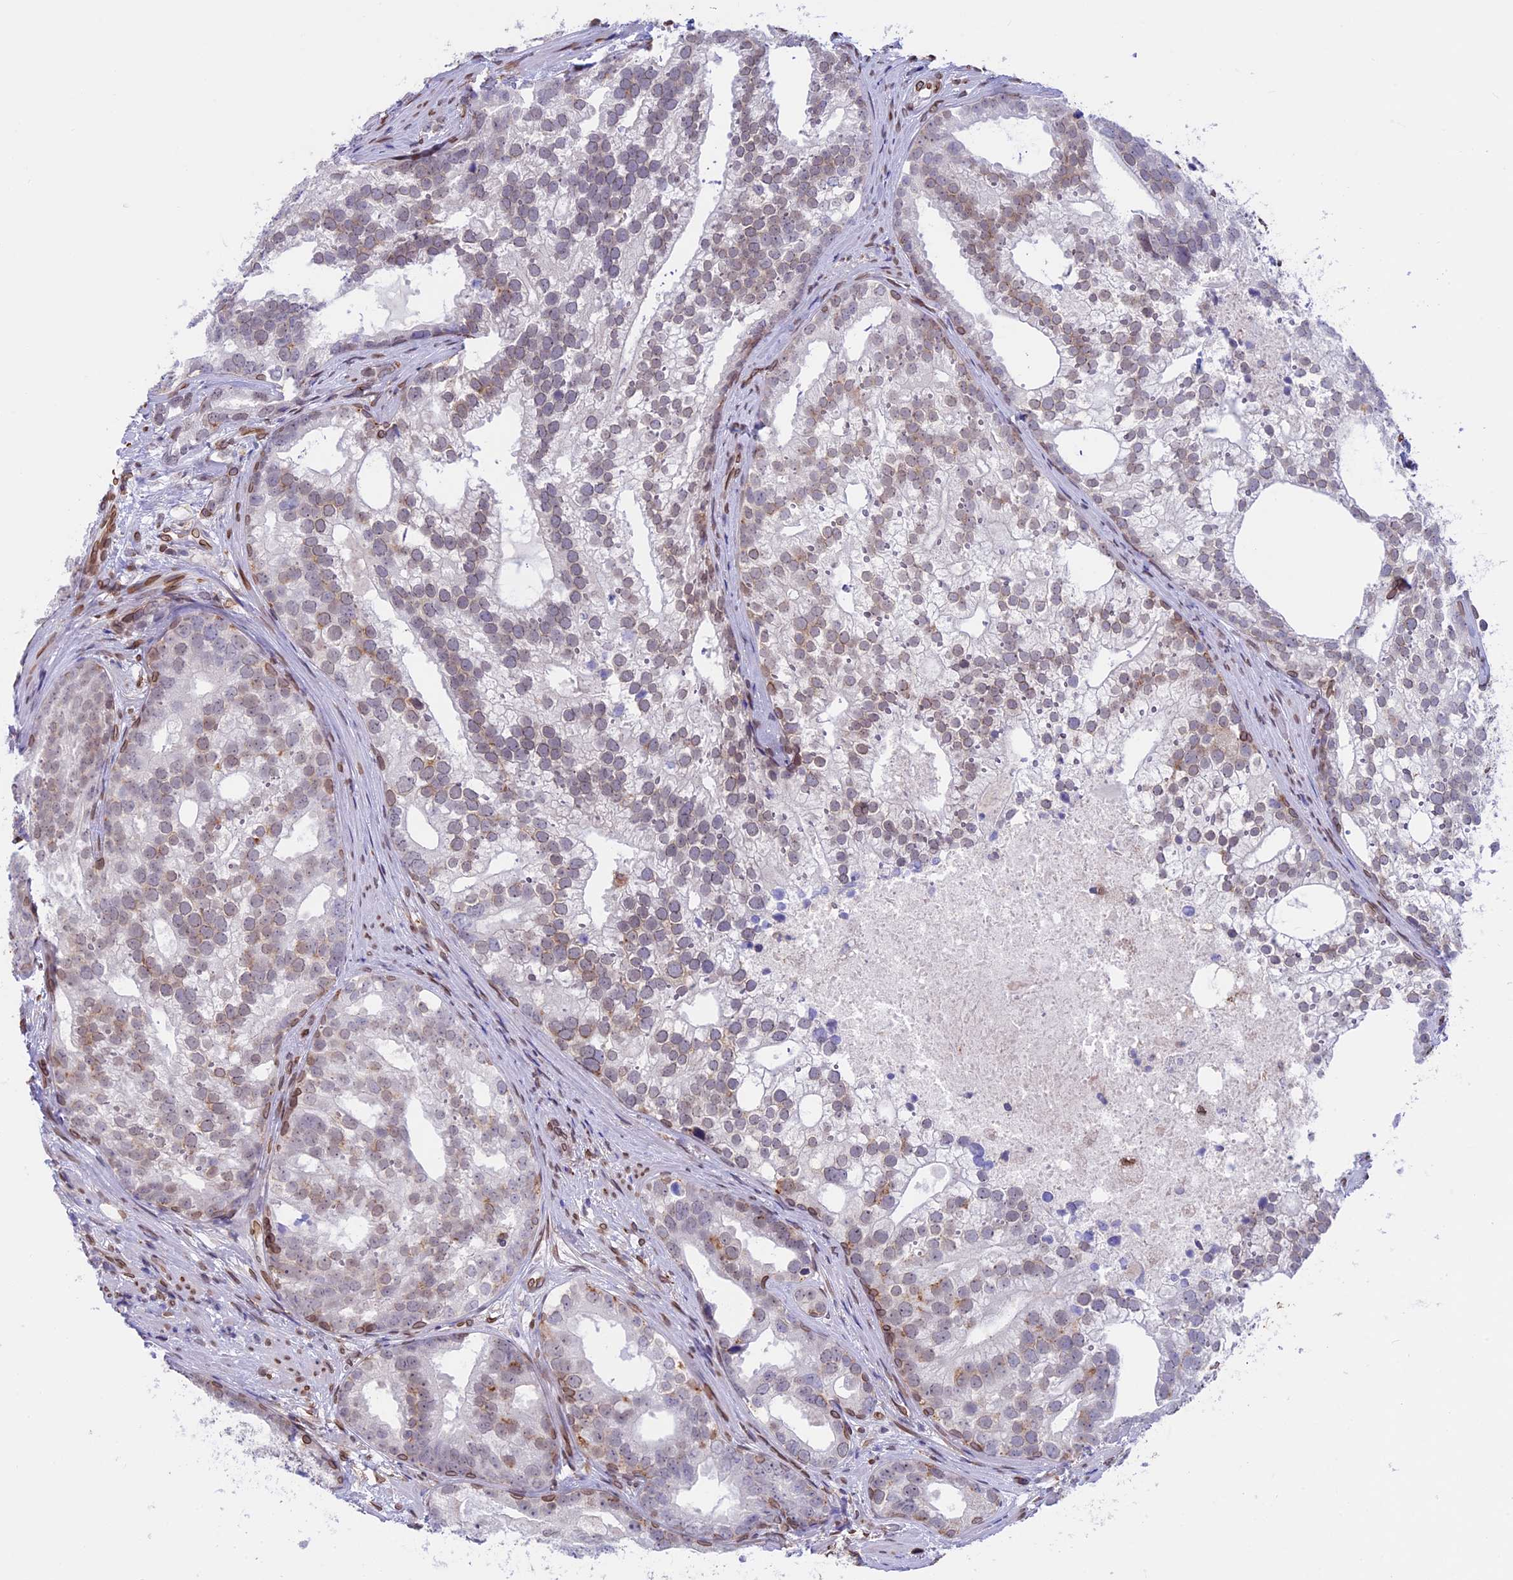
{"staining": {"intensity": "weak", "quantity": "<25%", "location": "cytoplasmic/membranous,nuclear"}, "tissue": "prostate cancer", "cell_type": "Tumor cells", "image_type": "cancer", "snomed": [{"axis": "morphology", "description": "Adenocarcinoma, High grade"}, {"axis": "topography", "description": "Prostate"}], "caption": "Tumor cells are negative for protein expression in human adenocarcinoma (high-grade) (prostate). The staining was performed using DAB to visualize the protein expression in brown, while the nuclei were stained in blue with hematoxylin (Magnification: 20x).", "gene": "TMPRSS7", "patient": {"sex": "male", "age": 75}}